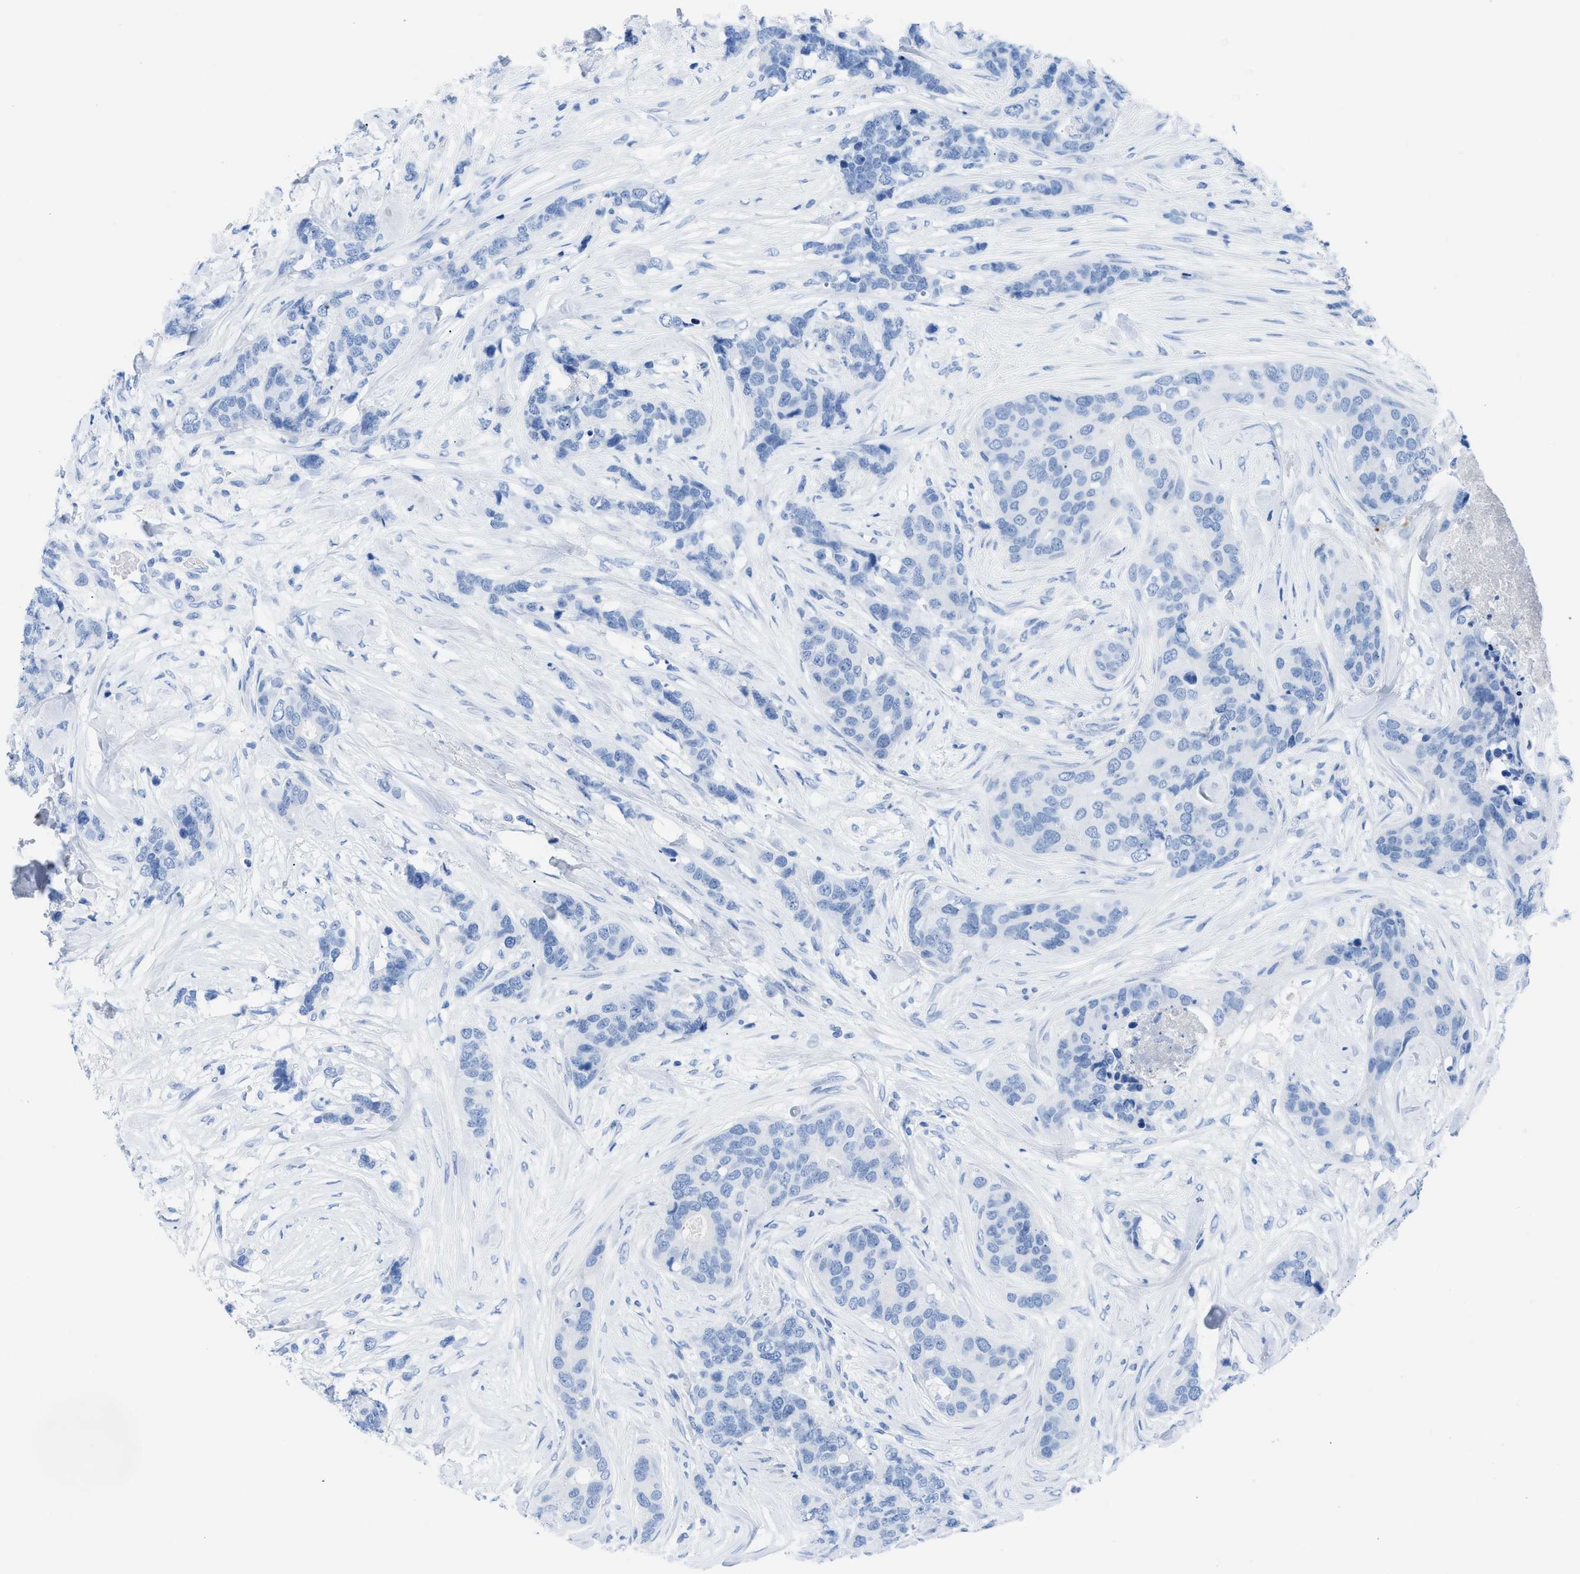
{"staining": {"intensity": "negative", "quantity": "none", "location": "none"}, "tissue": "breast cancer", "cell_type": "Tumor cells", "image_type": "cancer", "snomed": [{"axis": "morphology", "description": "Lobular carcinoma"}, {"axis": "topography", "description": "Breast"}], "caption": "High magnification brightfield microscopy of lobular carcinoma (breast) stained with DAB (brown) and counterstained with hematoxylin (blue): tumor cells show no significant positivity.", "gene": "TCL1A", "patient": {"sex": "female", "age": 59}}